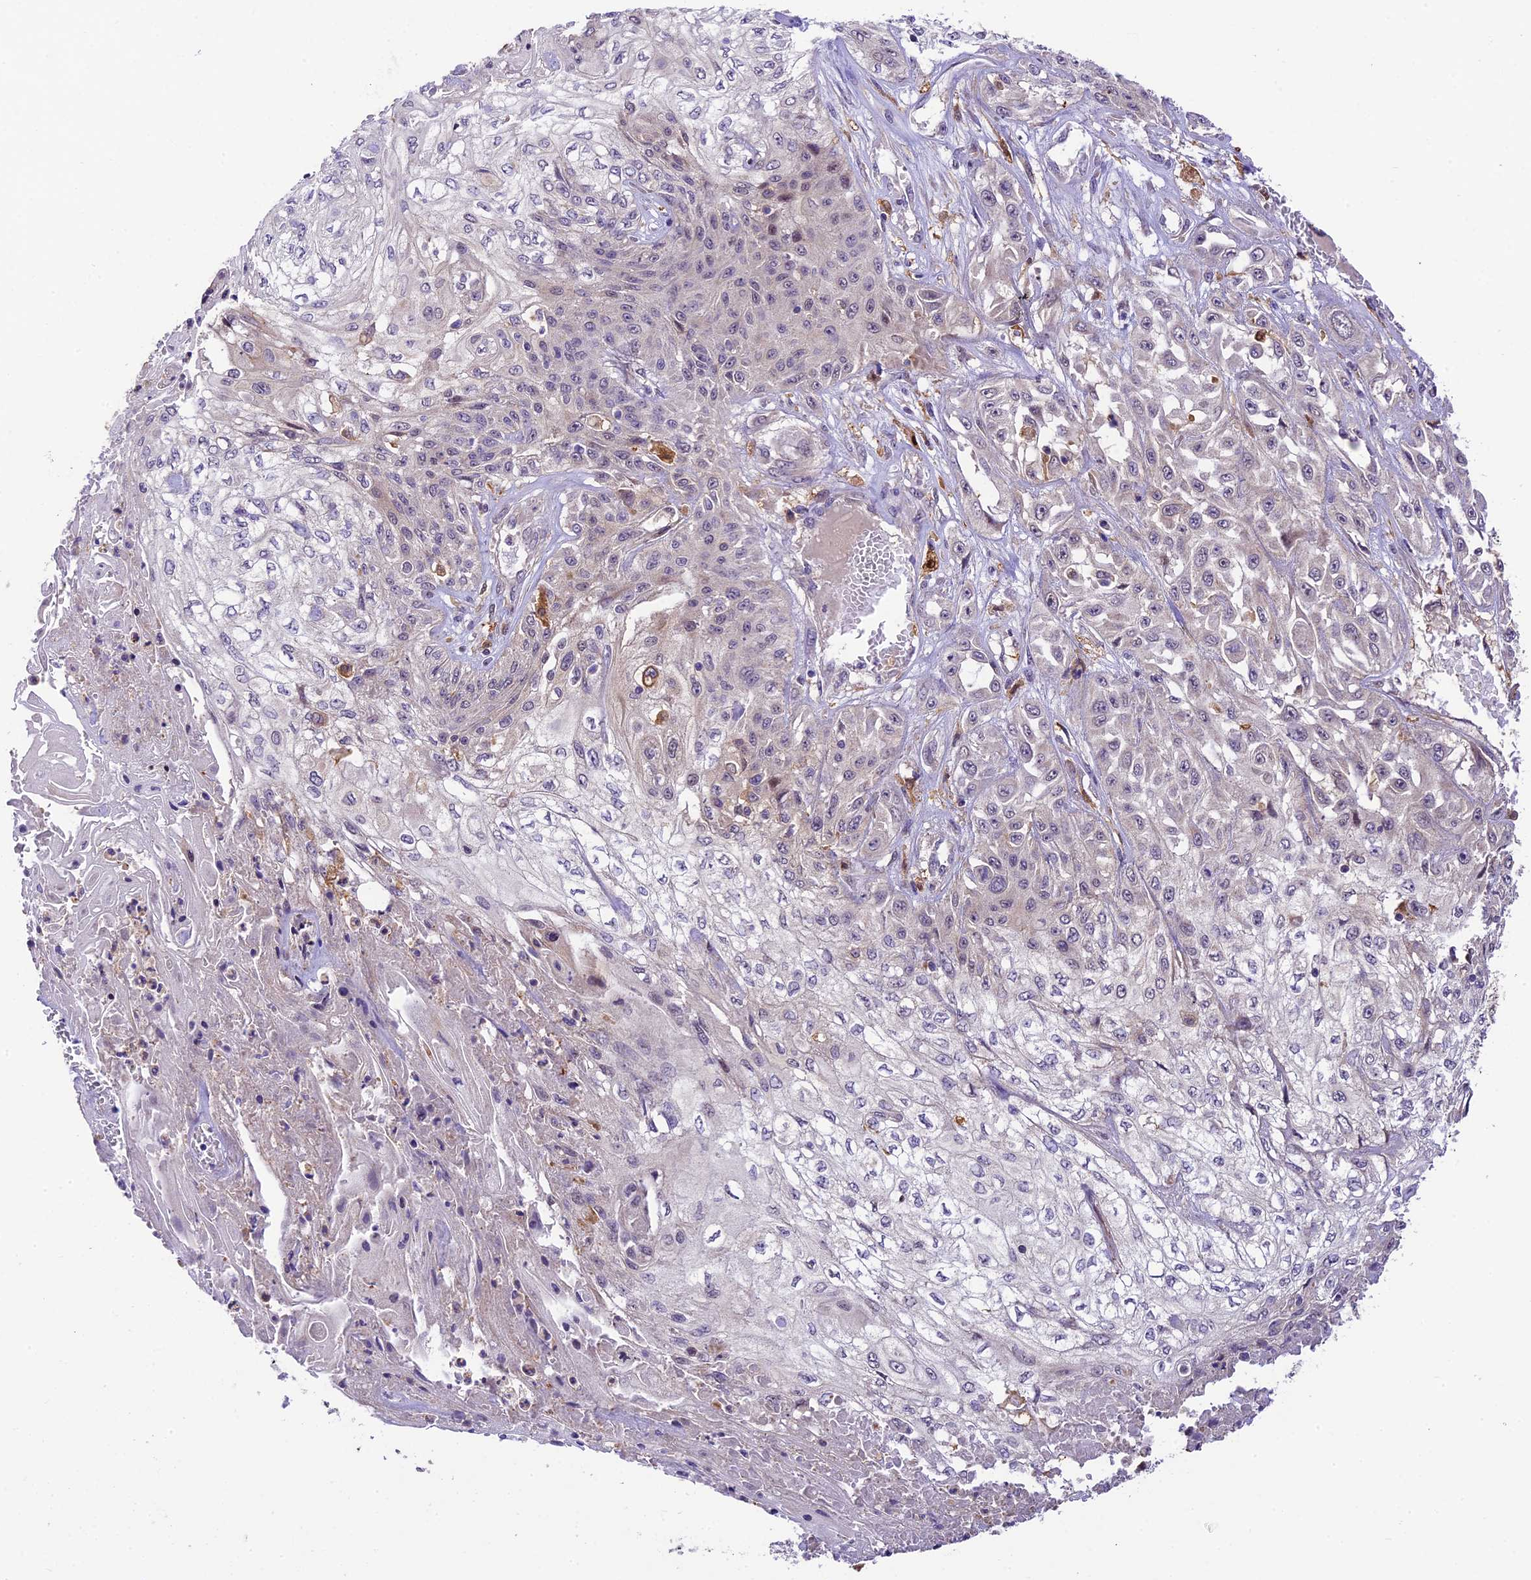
{"staining": {"intensity": "negative", "quantity": "none", "location": "none"}, "tissue": "skin cancer", "cell_type": "Tumor cells", "image_type": "cancer", "snomed": [{"axis": "morphology", "description": "Squamous cell carcinoma, NOS"}, {"axis": "morphology", "description": "Squamous cell carcinoma, metastatic, NOS"}, {"axis": "topography", "description": "Skin"}, {"axis": "topography", "description": "Lymph node"}], "caption": "An image of human skin cancer is negative for staining in tumor cells.", "gene": "NEK8", "patient": {"sex": "male", "age": 75}}